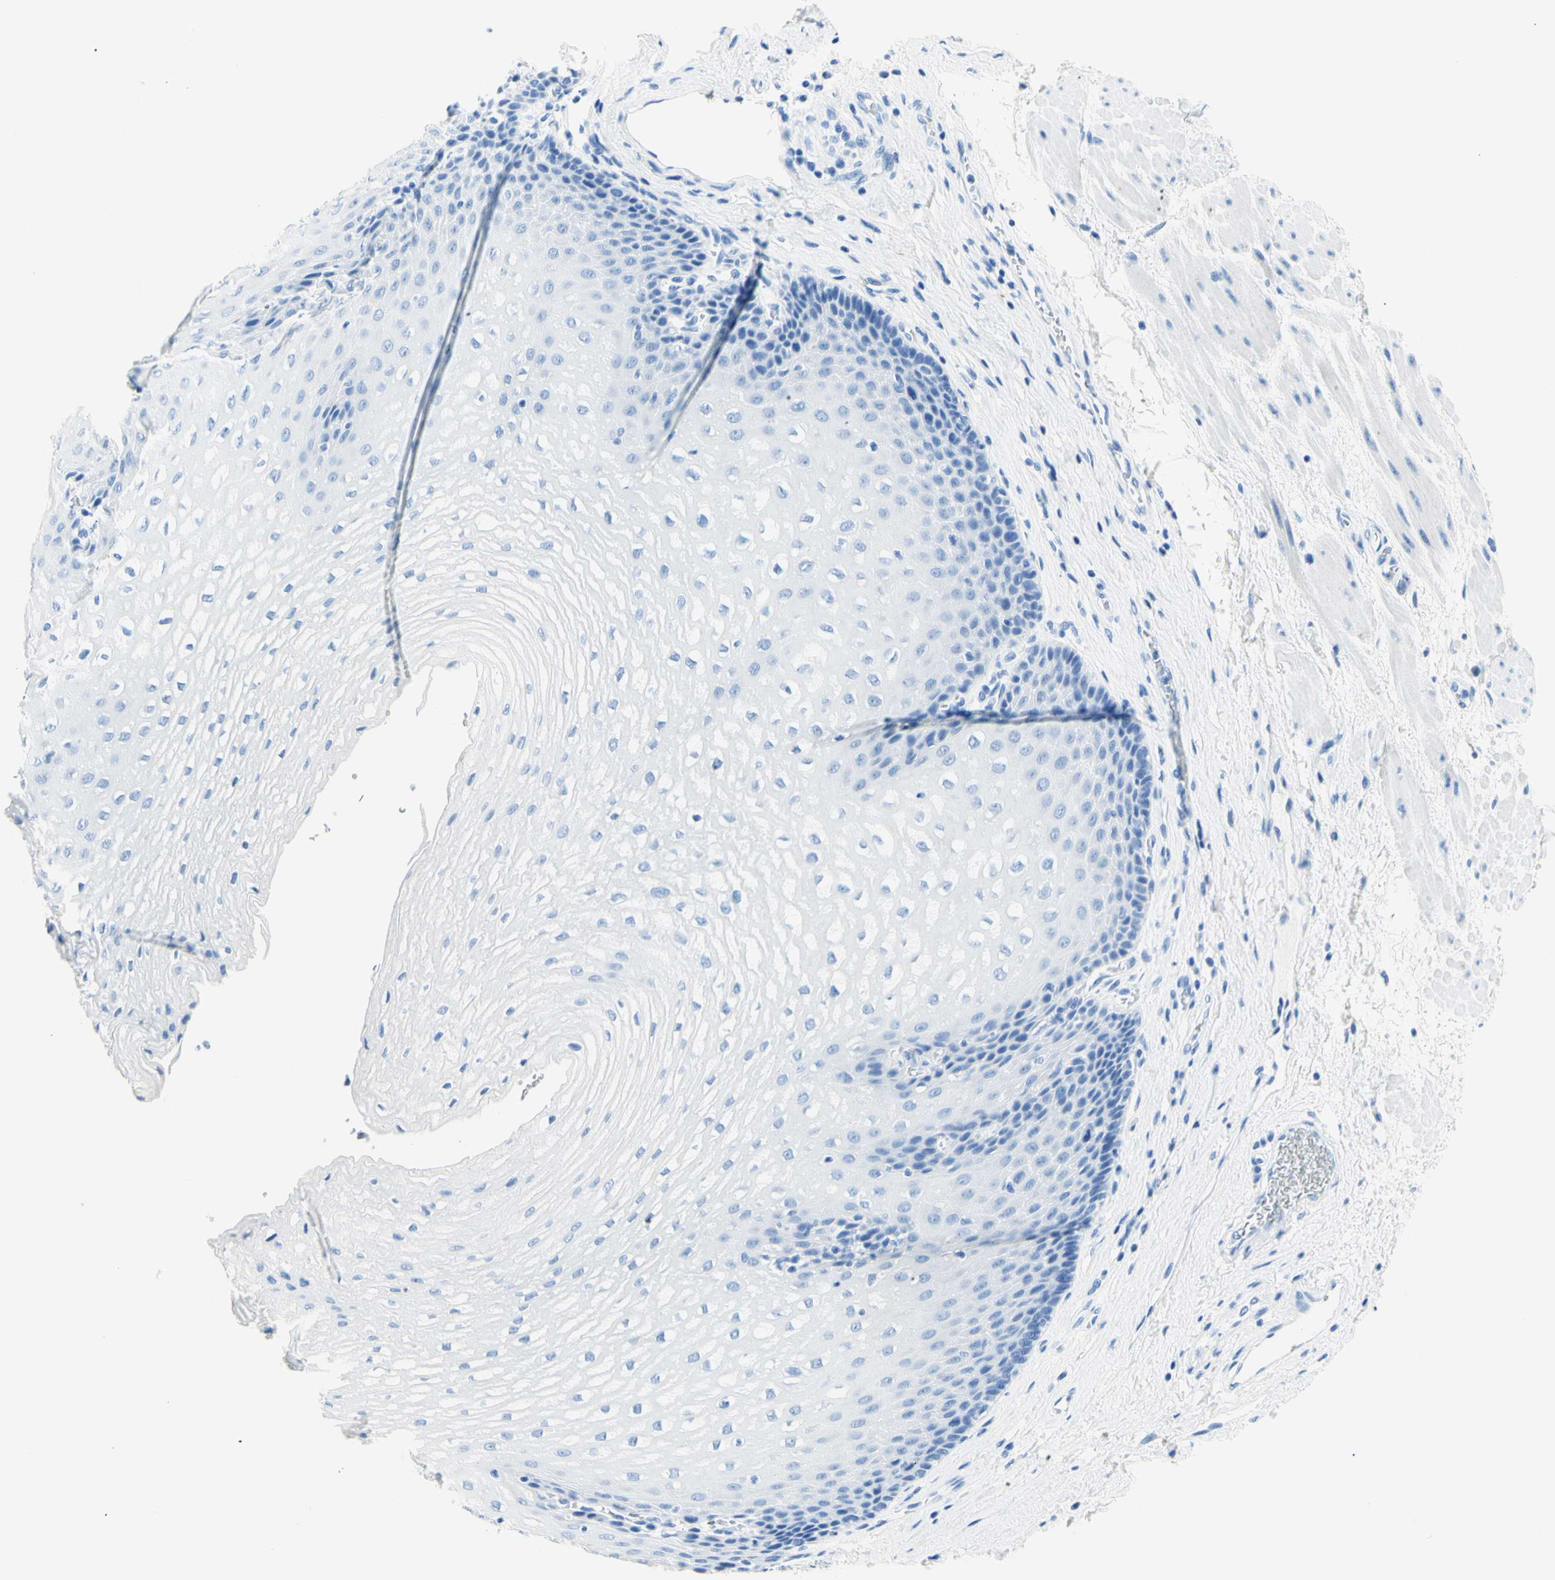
{"staining": {"intensity": "negative", "quantity": "none", "location": "none"}, "tissue": "esophagus", "cell_type": "Squamous epithelial cells", "image_type": "normal", "snomed": [{"axis": "morphology", "description": "Normal tissue, NOS"}, {"axis": "topography", "description": "Esophagus"}], "caption": "Micrograph shows no significant protein positivity in squamous epithelial cells of normal esophagus.", "gene": "MYH2", "patient": {"sex": "male", "age": 48}}